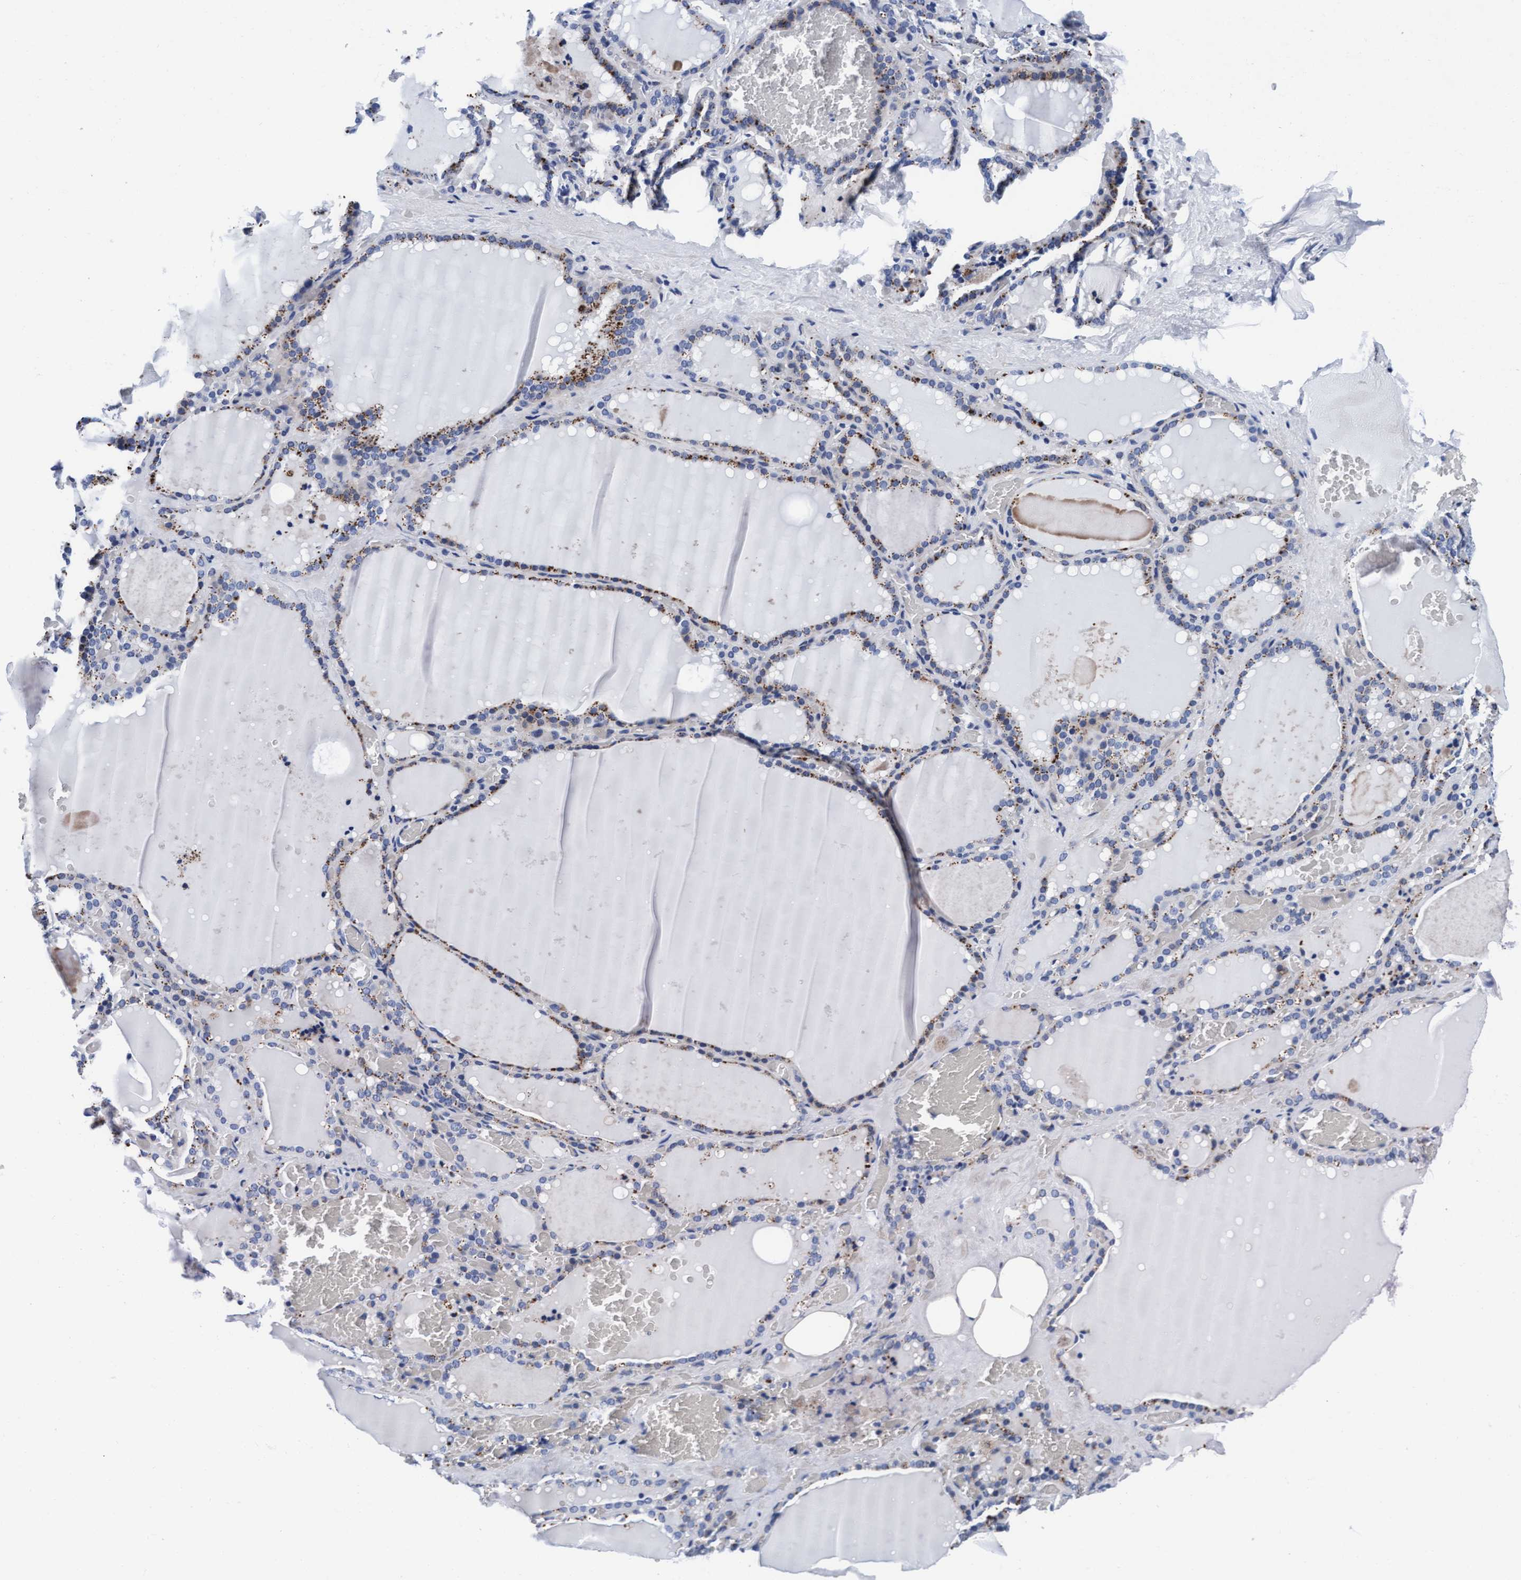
{"staining": {"intensity": "moderate", "quantity": ">75%", "location": "cytoplasmic/membranous"}, "tissue": "thyroid gland", "cell_type": "Glandular cells", "image_type": "normal", "snomed": [{"axis": "morphology", "description": "Normal tissue, NOS"}, {"axis": "topography", "description": "Thyroid gland"}], "caption": "Benign thyroid gland was stained to show a protein in brown. There is medium levels of moderate cytoplasmic/membranous expression in about >75% of glandular cells. (Stains: DAB (3,3'-diaminobenzidine) in brown, nuclei in blue, Microscopy: brightfield microscopy at high magnification).", "gene": "ARSG", "patient": {"sex": "female", "age": 22}}